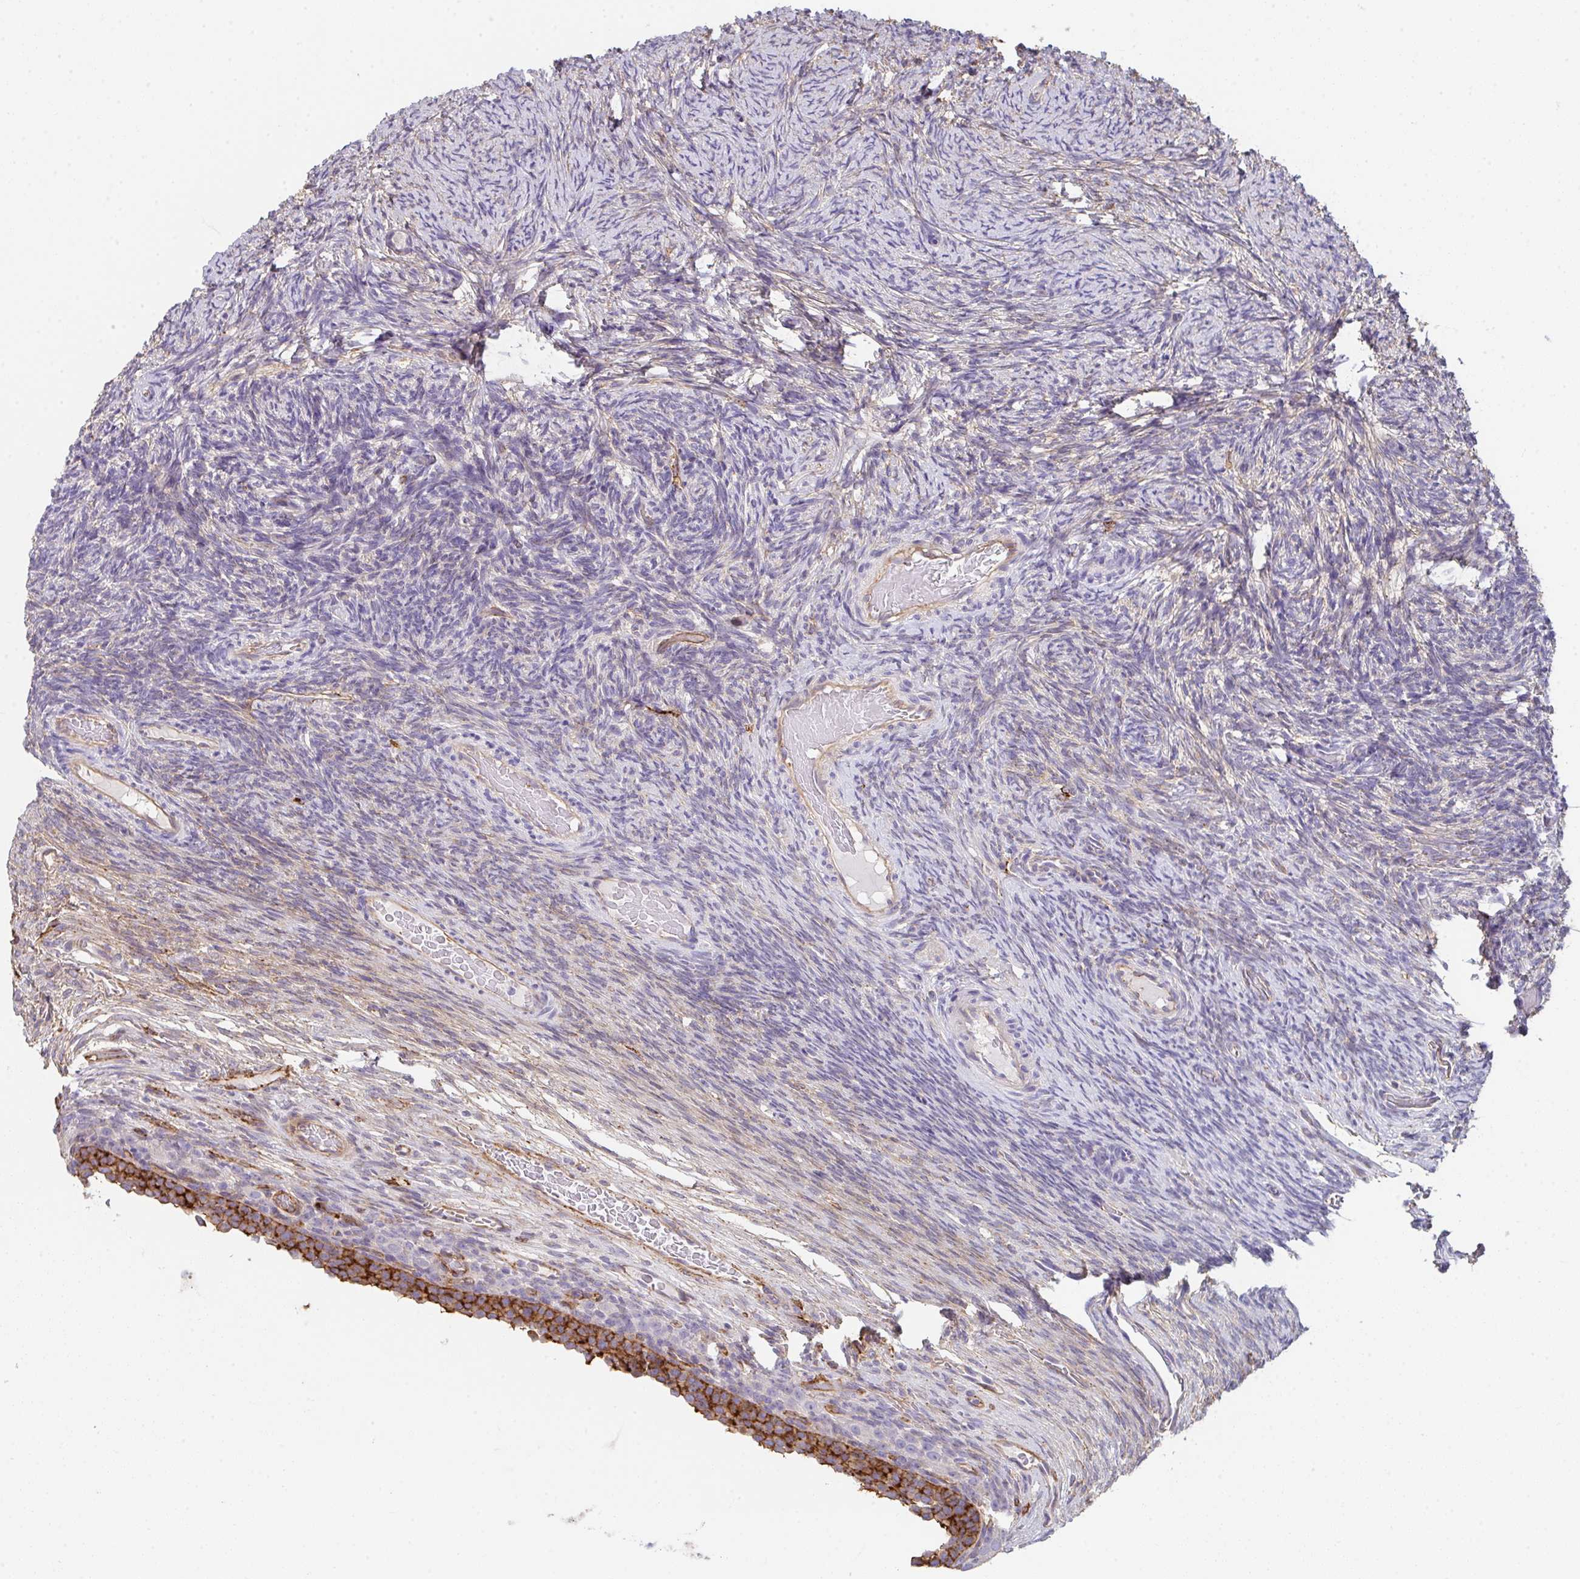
{"staining": {"intensity": "strong", "quantity": "<25%", "location": "cytoplasmic/membranous"}, "tissue": "ovary", "cell_type": "Ovarian stroma cells", "image_type": "normal", "snomed": [{"axis": "morphology", "description": "Normal tissue, NOS"}, {"axis": "topography", "description": "Ovary"}], "caption": "Brown immunohistochemical staining in unremarkable human ovary reveals strong cytoplasmic/membranous expression in about <25% of ovarian stroma cells. The staining is performed using DAB brown chromogen to label protein expression. The nuclei are counter-stained blue using hematoxylin.", "gene": "DBN1", "patient": {"sex": "female", "age": 34}}